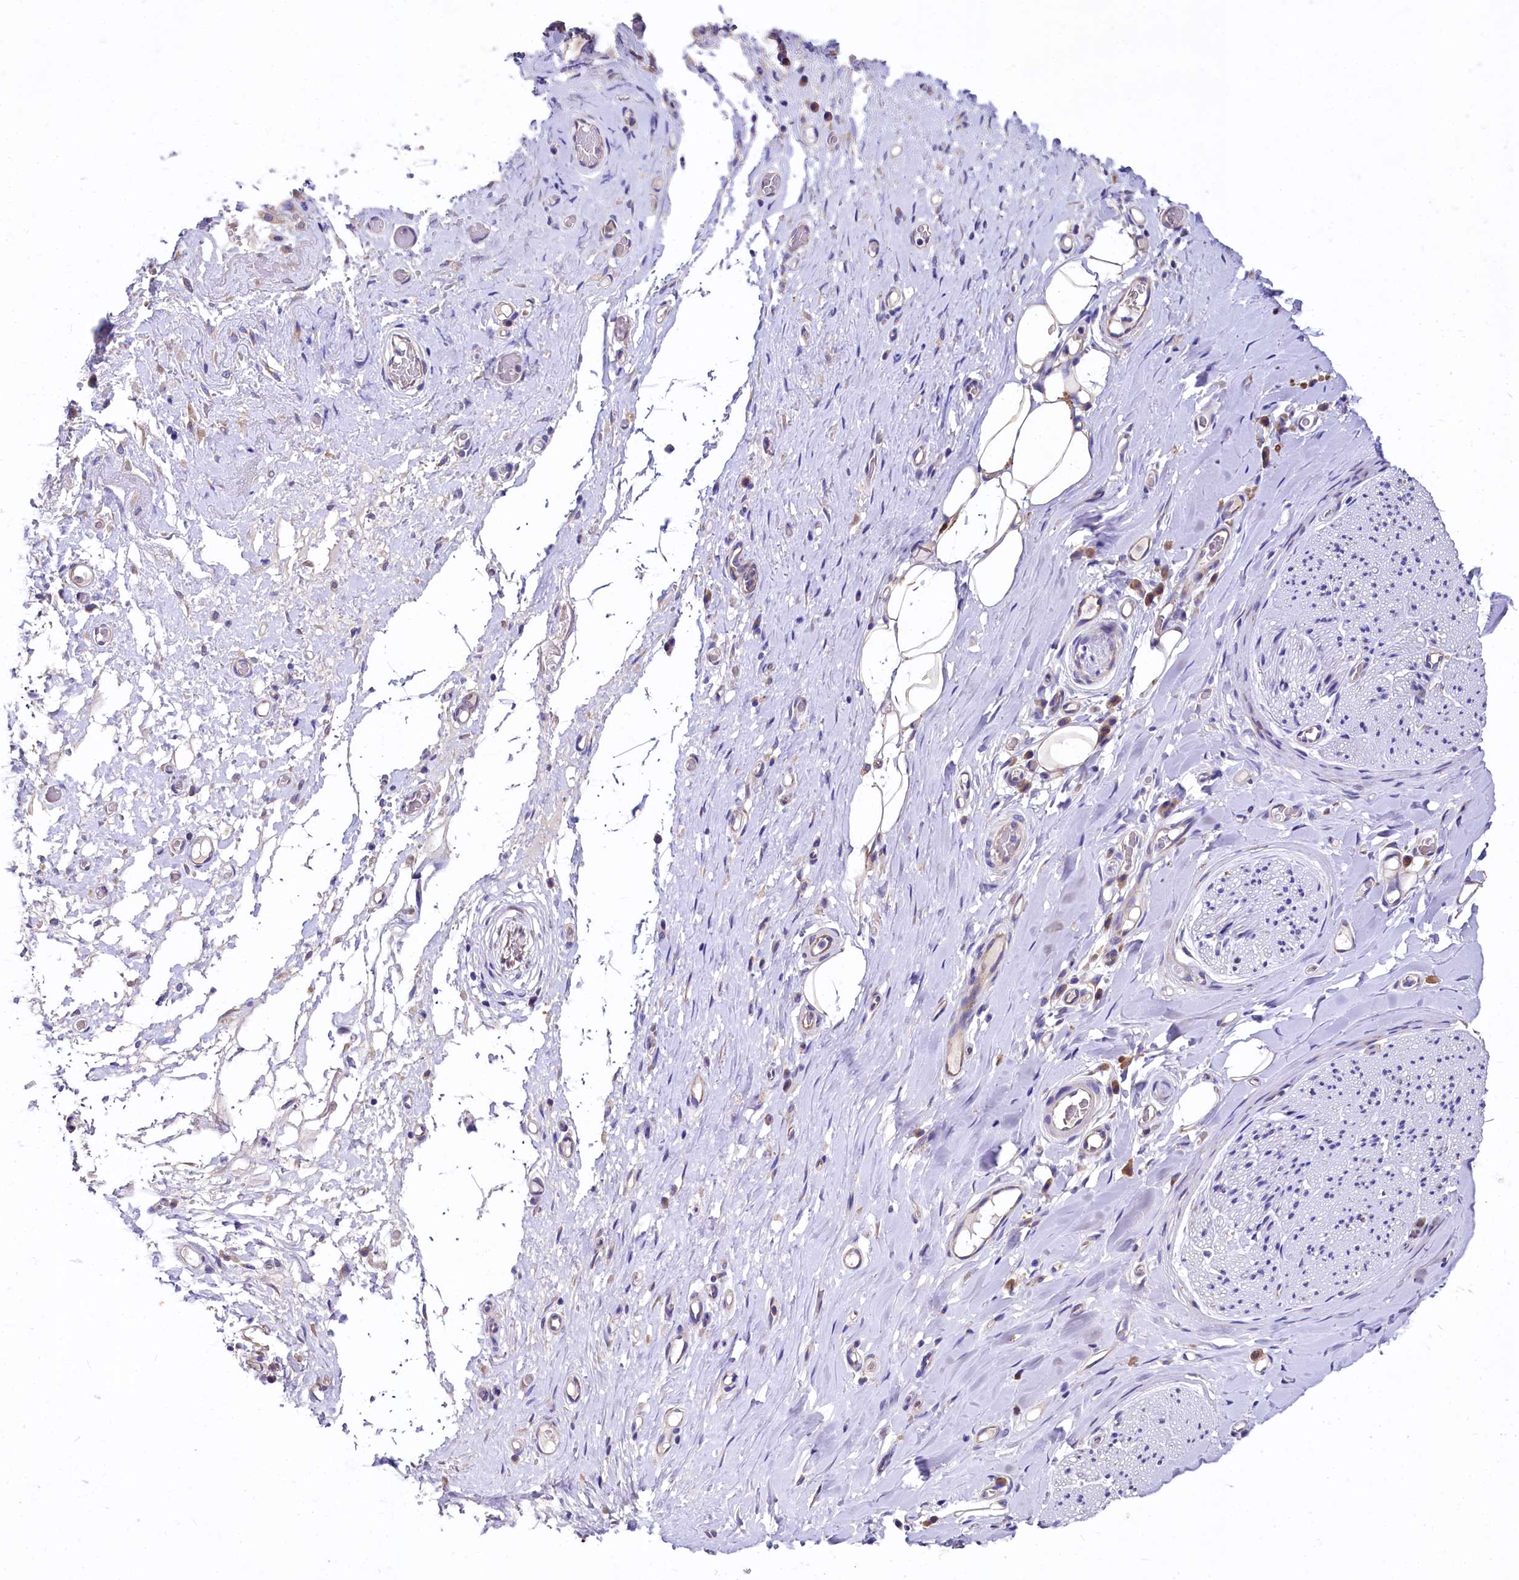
{"staining": {"intensity": "negative", "quantity": "none", "location": "none"}, "tissue": "adipose tissue", "cell_type": "Adipocytes", "image_type": "normal", "snomed": [{"axis": "morphology", "description": "Normal tissue, NOS"}, {"axis": "morphology", "description": "Adenocarcinoma, NOS"}, {"axis": "topography", "description": "Esophagus"}, {"axis": "topography", "description": "Stomach, upper"}, {"axis": "topography", "description": "Peripheral nerve tissue"}], "caption": "Protein analysis of normal adipose tissue reveals no significant staining in adipocytes. (Brightfield microscopy of DAB (3,3'-diaminobenzidine) IHC at high magnification).", "gene": "QARS1", "patient": {"sex": "male", "age": 62}}